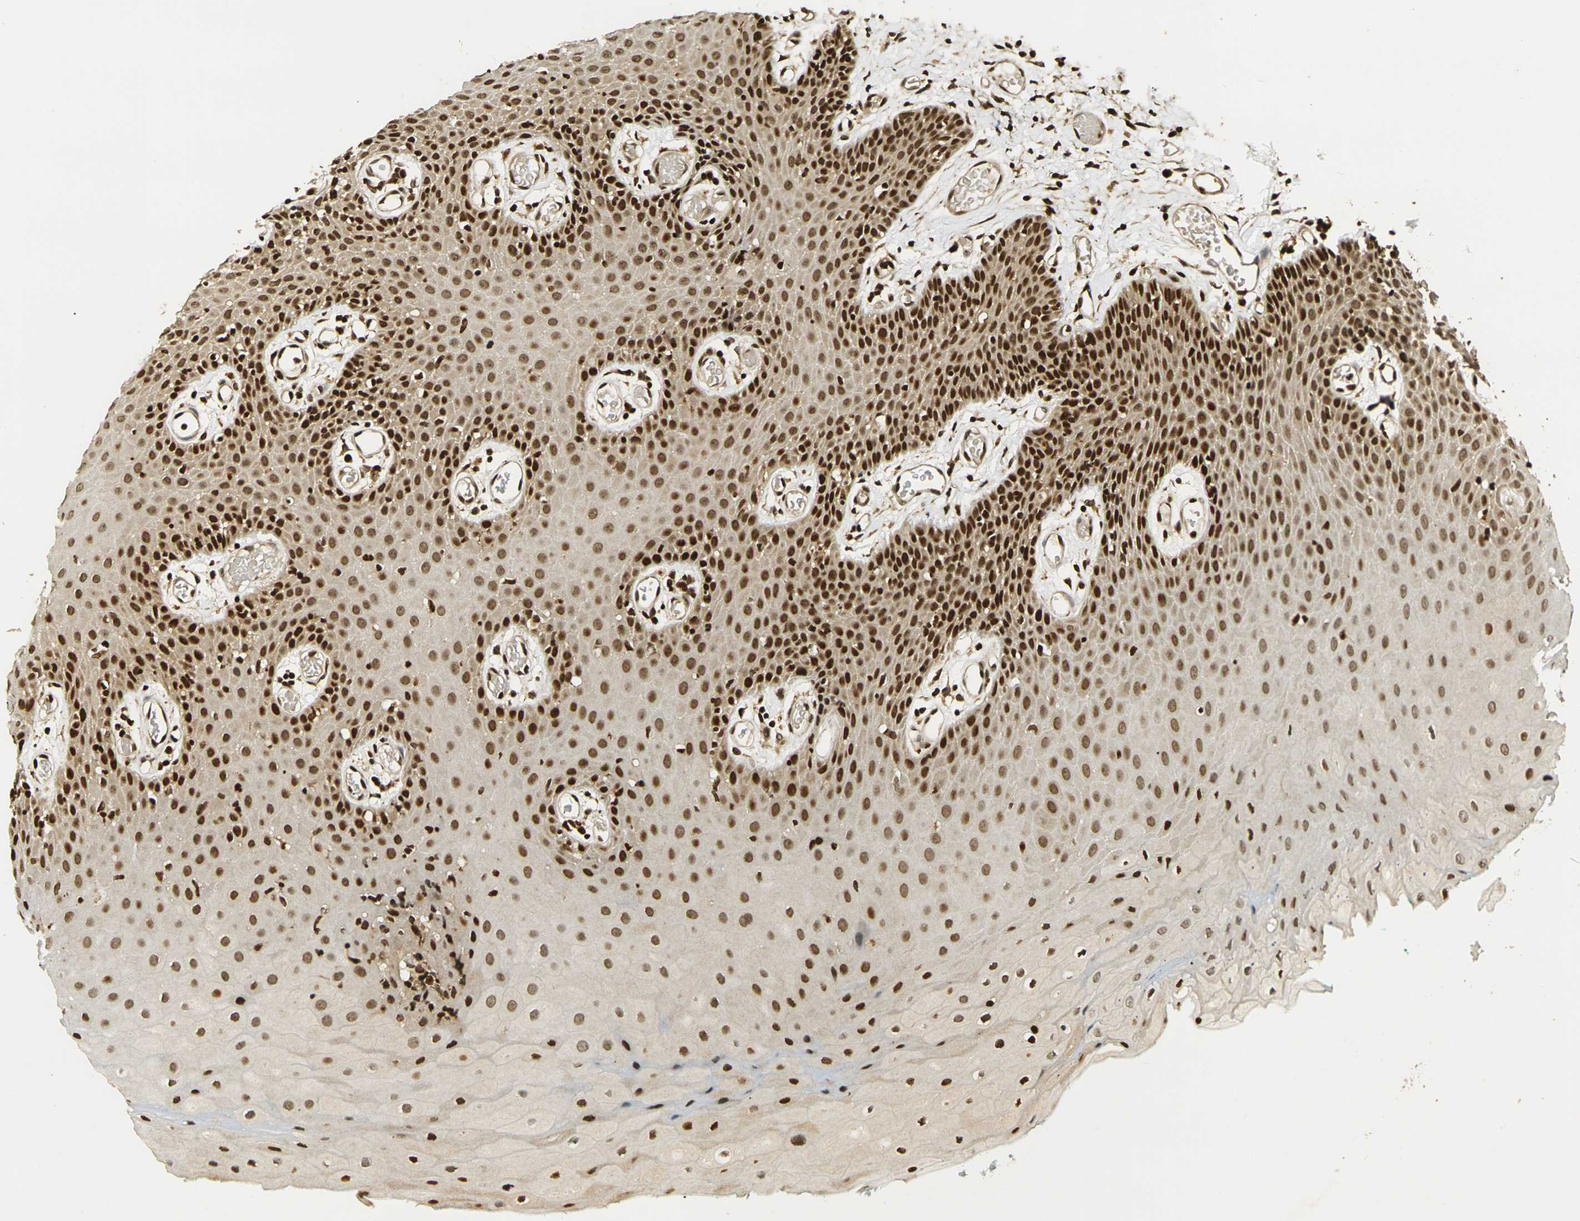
{"staining": {"intensity": "strong", "quantity": ">75%", "location": "cytoplasmic/membranous,nuclear"}, "tissue": "oral mucosa", "cell_type": "Squamous epithelial cells", "image_type": "normal", "snomed": [{"axis": "morphology", "description": "Normal tissue, NOS"}, {"axis": "morphology", "description": "Squamous cell carcinoma, NOS"}, {"axis": "topography", "description": "Oral tissue"}, {"axis": "topography", "description": "Salivary gland"}, {"axis": "topography", "description": "Head-Neck"}], "caption": "High-power microscopy captured an immunohistochemistry image of unremarkable oral mucosa, revealing strong cytoplasmic/membranous,nuclear positivity in about >75% of squamous epithelial cells. (Brightfield microscopy of DAB IHC at high magnification).", "gene": "ACTL6A", "patient": {"sex": "female", "age": 62}}